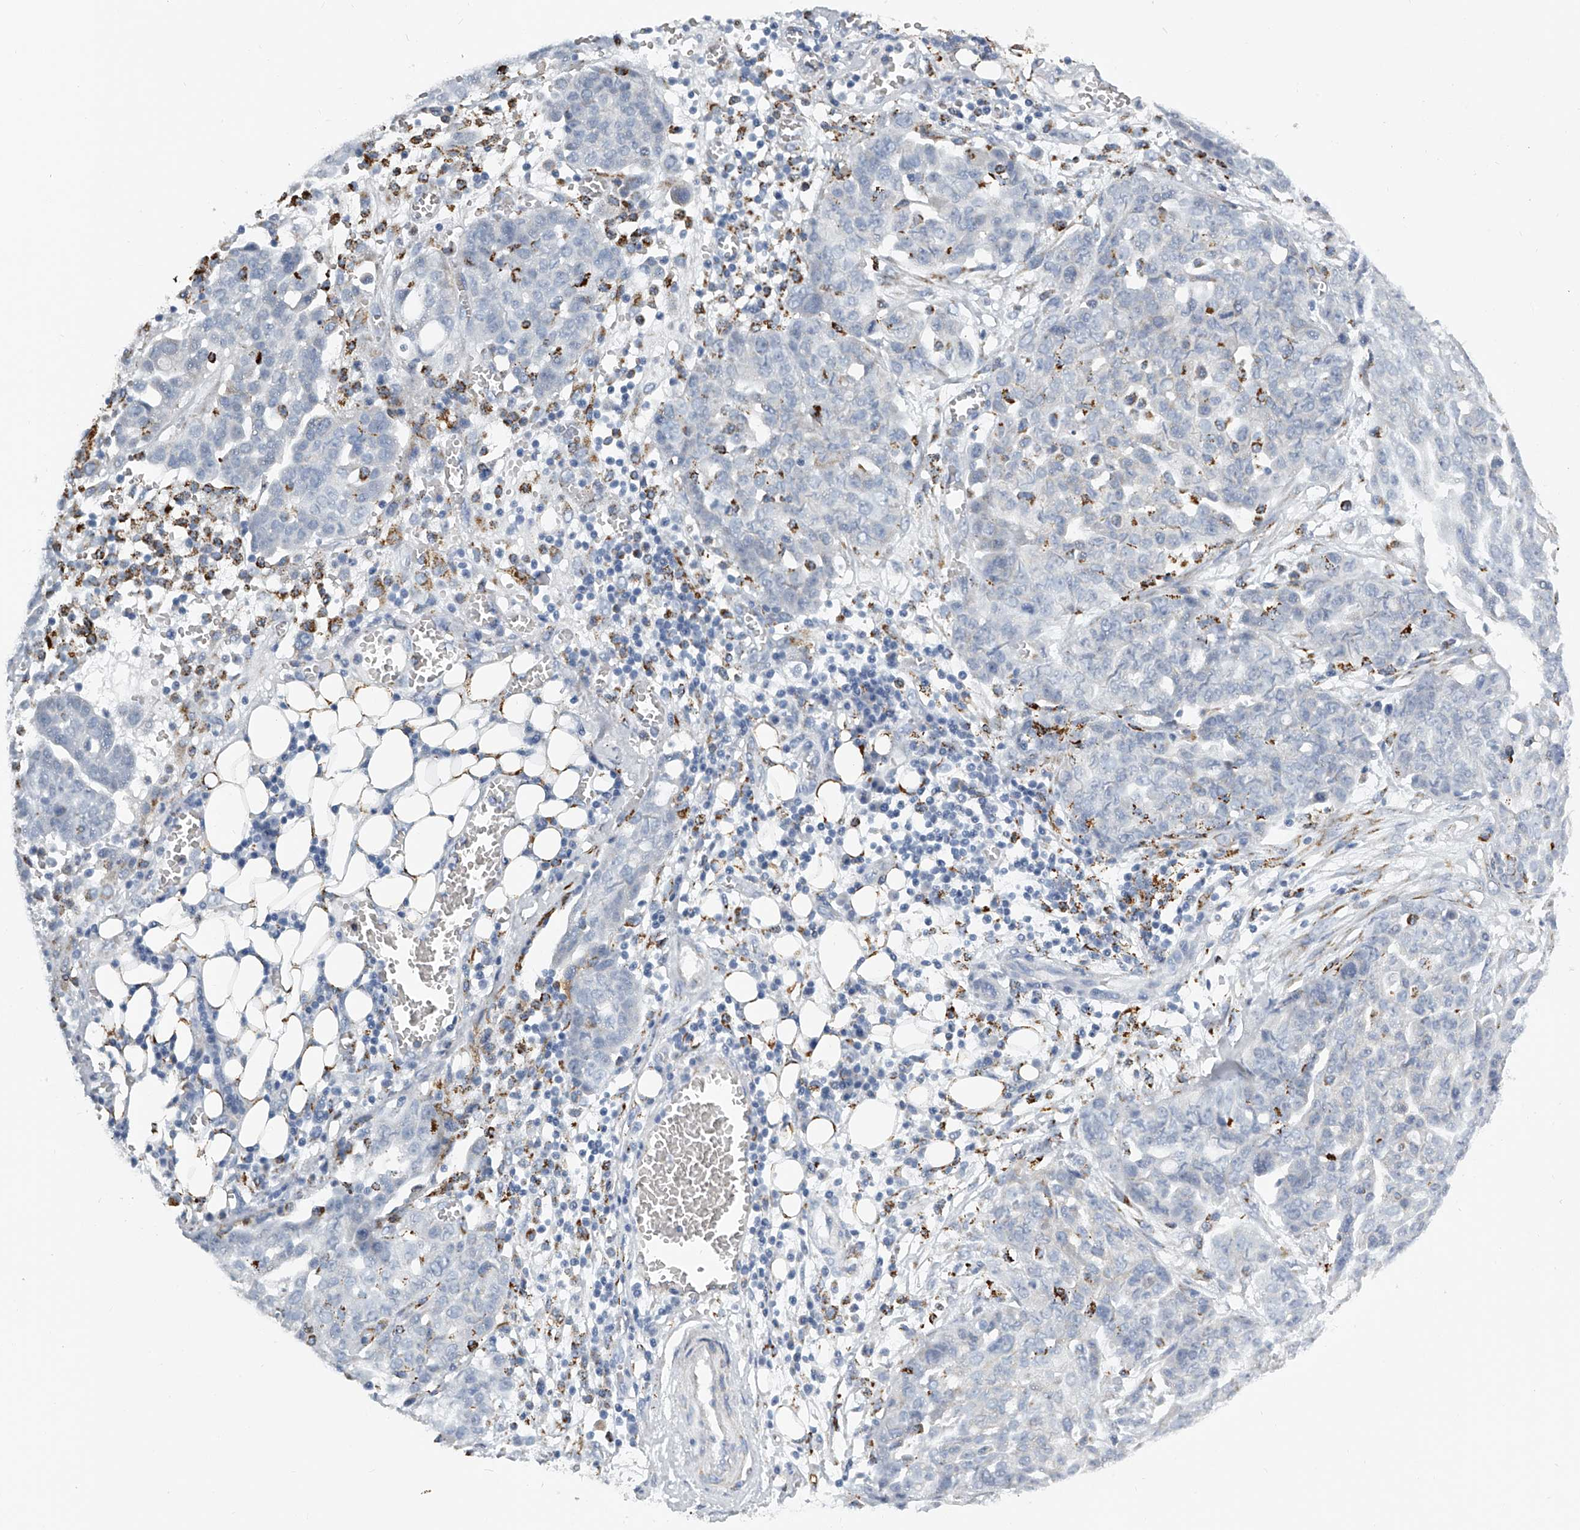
{"staining": {"intensity": "negative", "quantity": "none", "location": "none"}, "tissue": "ovarian cancer", "cell_type": "Tumor cells", "image_type": "cancer", "snomed": [{"axis": "morphology", "description": "Cystadenocarcinoma, serous, NOS"}, {"axis": "topography", "description": "Soft tissue"}, {"axis": "topography", "description": "Ovary"}], "caption": "DAB immunohistochemical staining of ovarian cancer (serous cystadenocarcinoma) displays no significant expression in tumor cells.", "gene": "KLHL7", "patient": {"sex": "female", "age": 57}}